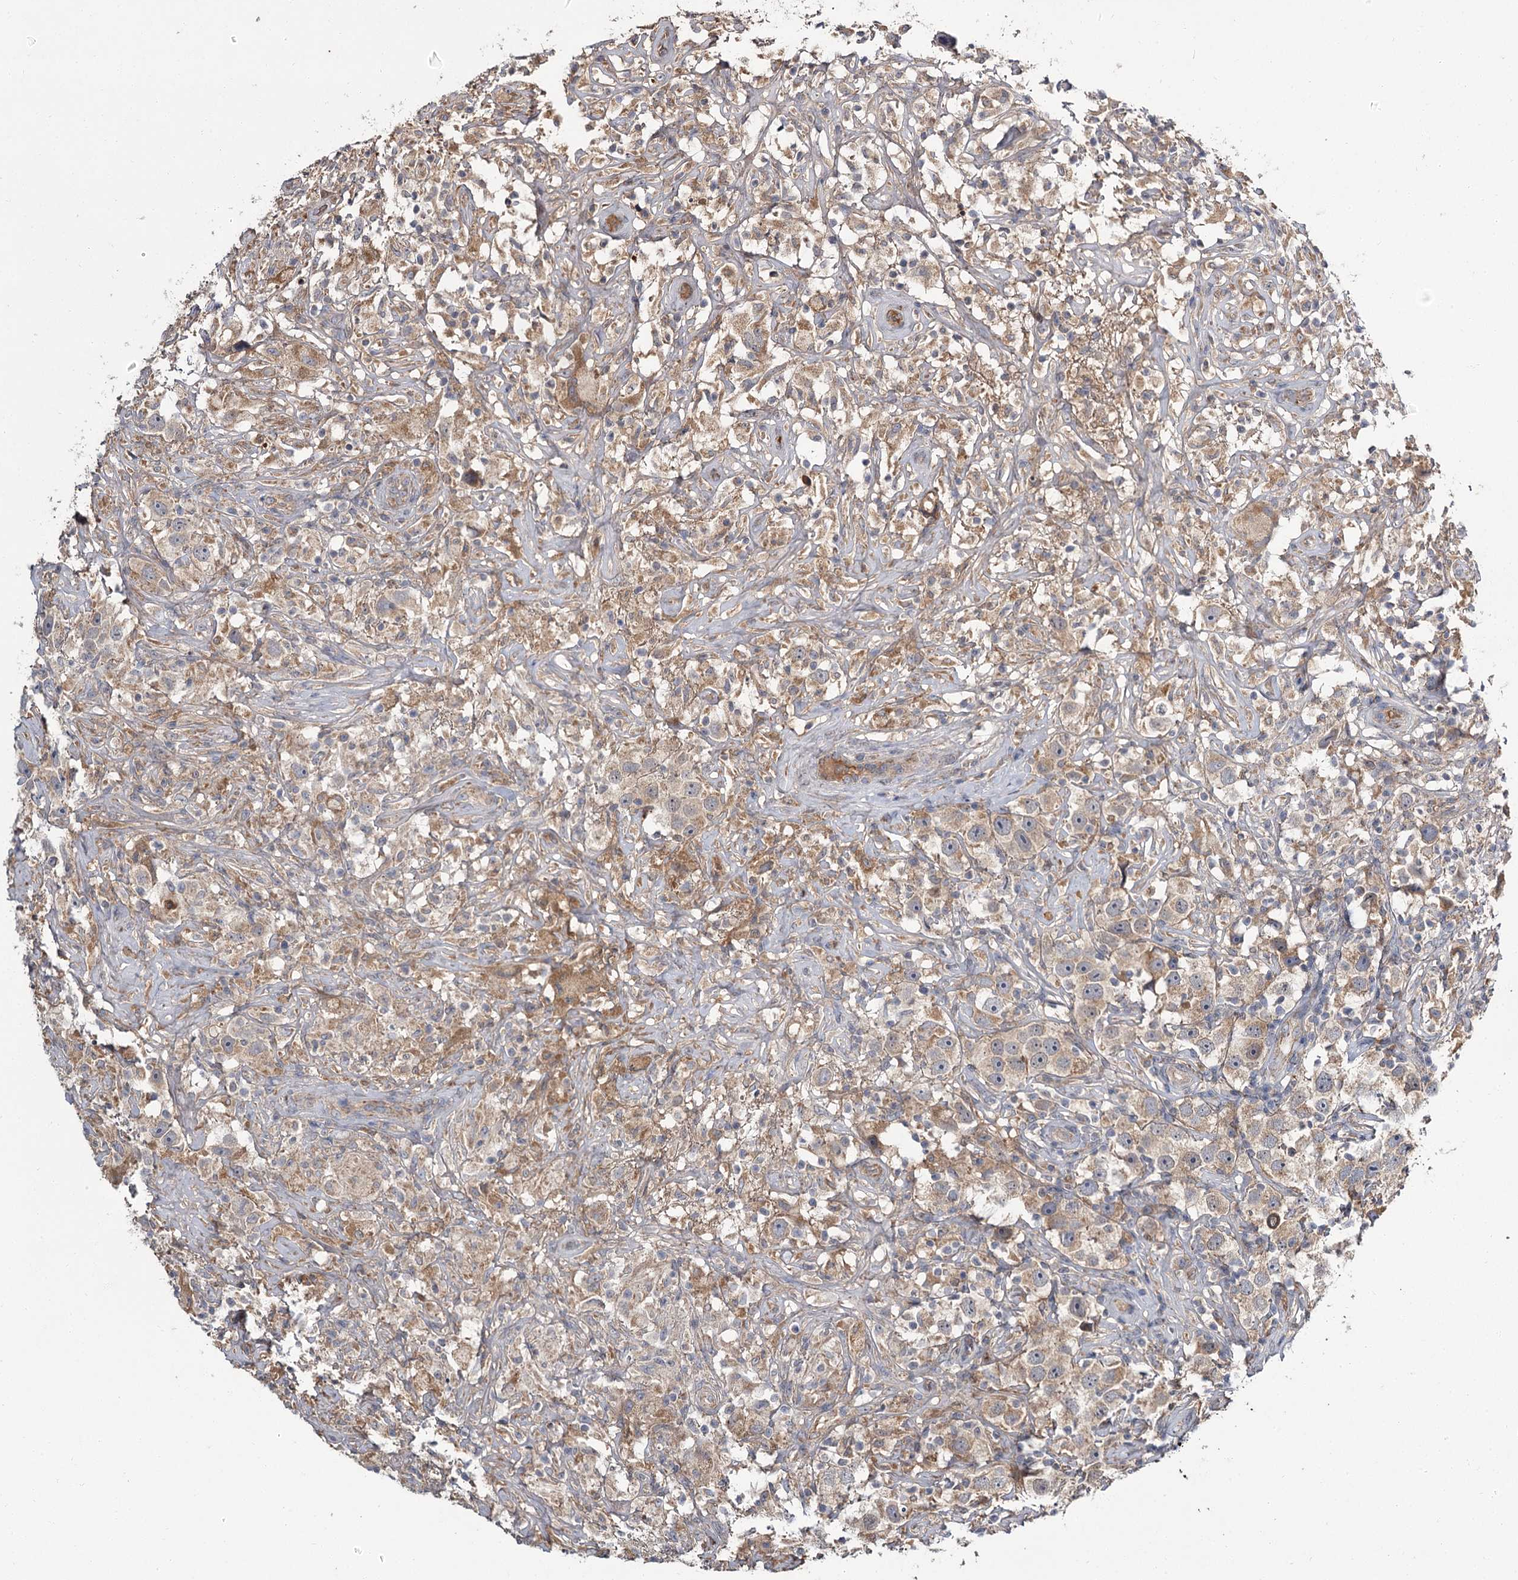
{"staining": {"intensity": "negative", "quantity": "none", "location": "none"}, "tissue": "testis cancer", "cell_type": "Tumor cells", "image_type": "cancer", "snomed": [{"axis": "morphology", "description": "Seminoma, NOS"}, {"axis": "topography", "description": "Testis"}], "caption": "The immunohistochemistry (IHC) histopathology image has no significant staining in tumor cells of testis cancer (seminoma) tissue.", "gene": "MFN1", "patient": {"sex": "male", "age": 49}}